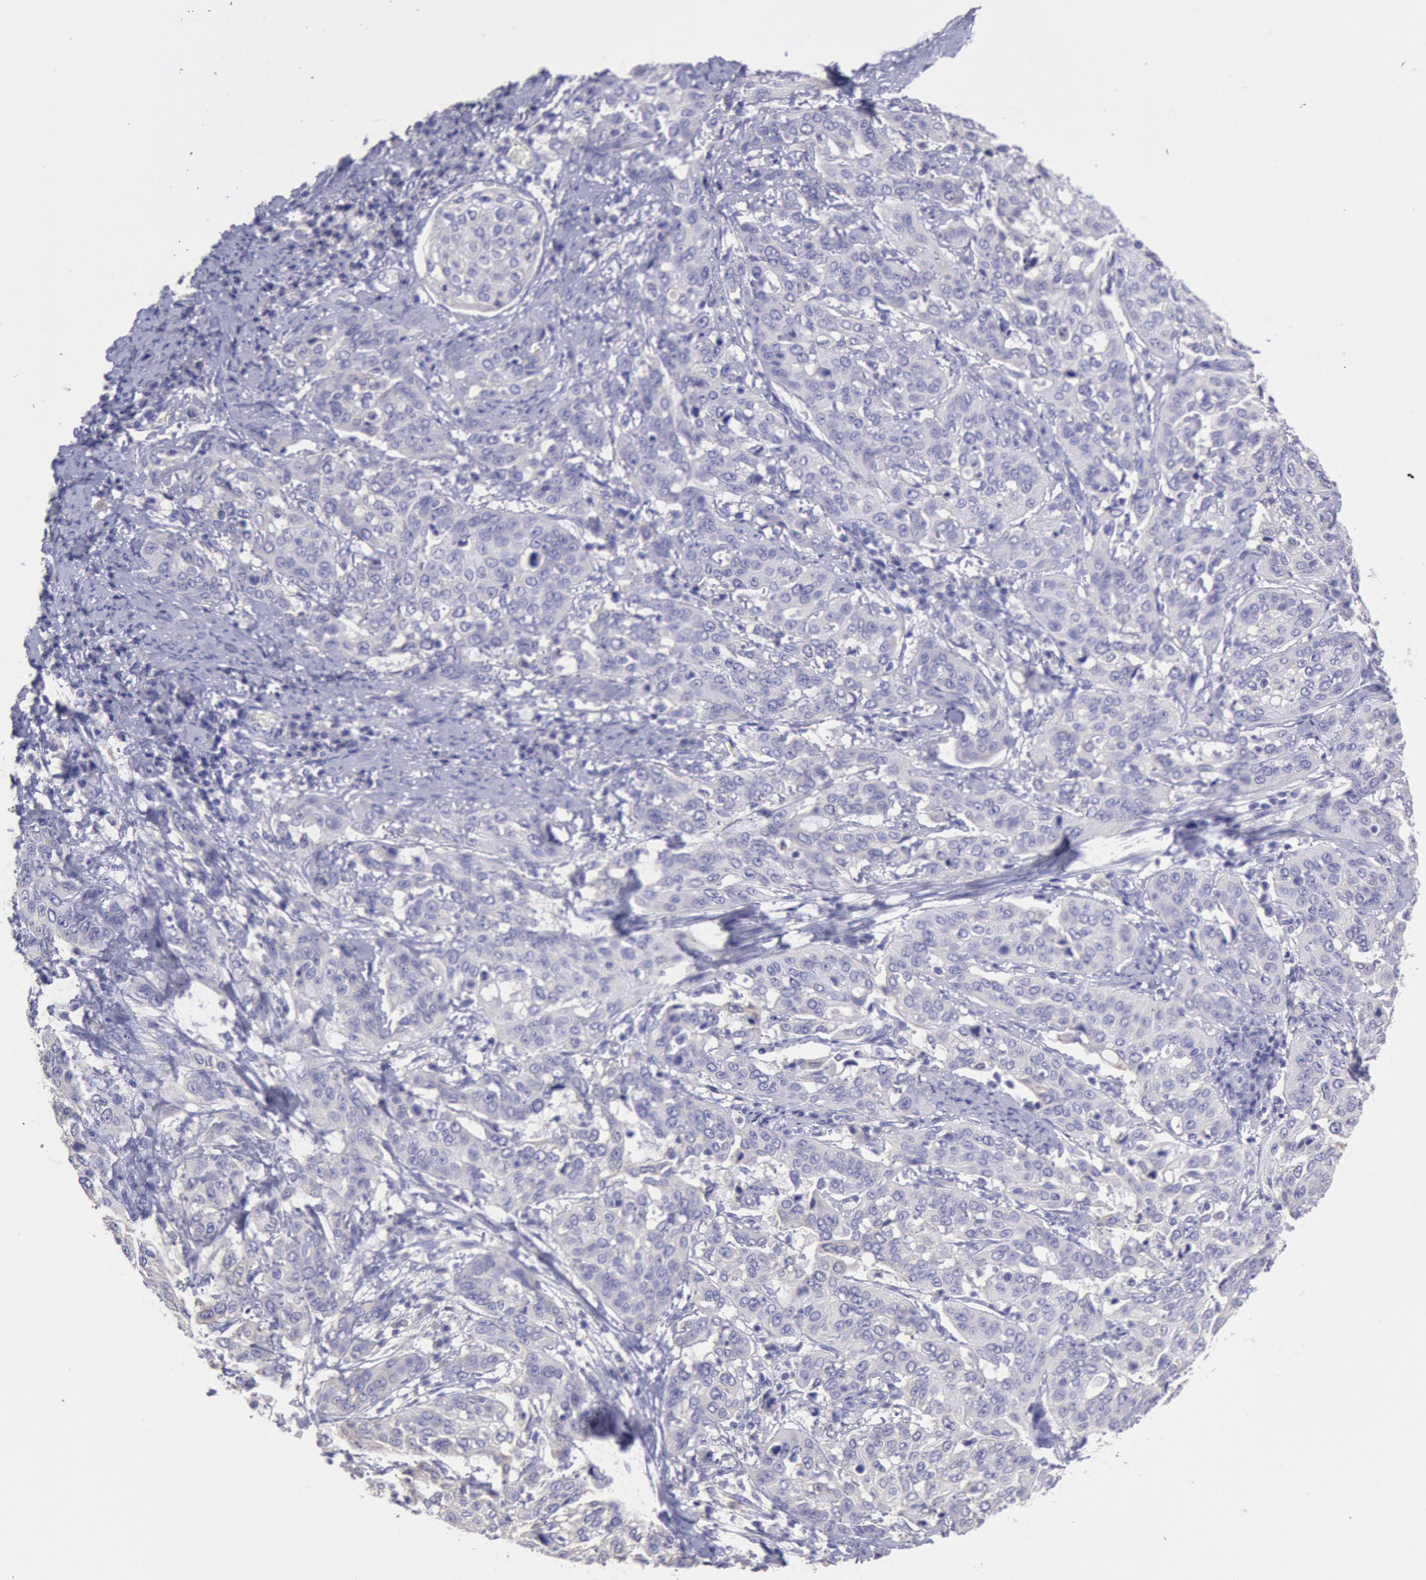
{"staining": {"intensity": "negative", "quantity": "none", "location": "none"}, "tissue": "cervical cancer", "cell_type": "Tumor cells", "image_type": "cancer", "snomed": [{"axis": "morphology", "description": "Squamous cell carcinoma, NOS"}, {"axis": "topography", "description": "Cervix"}], "caption": "High magnification brightfield microscopy of cervical squamous cell carcinoma stained with DAB (brown) and counterstained with hematoxylin (blue): tumor cells show no significant staining.", "gene": "MYH7", "patient": {"sex": "female", "age": 41}}